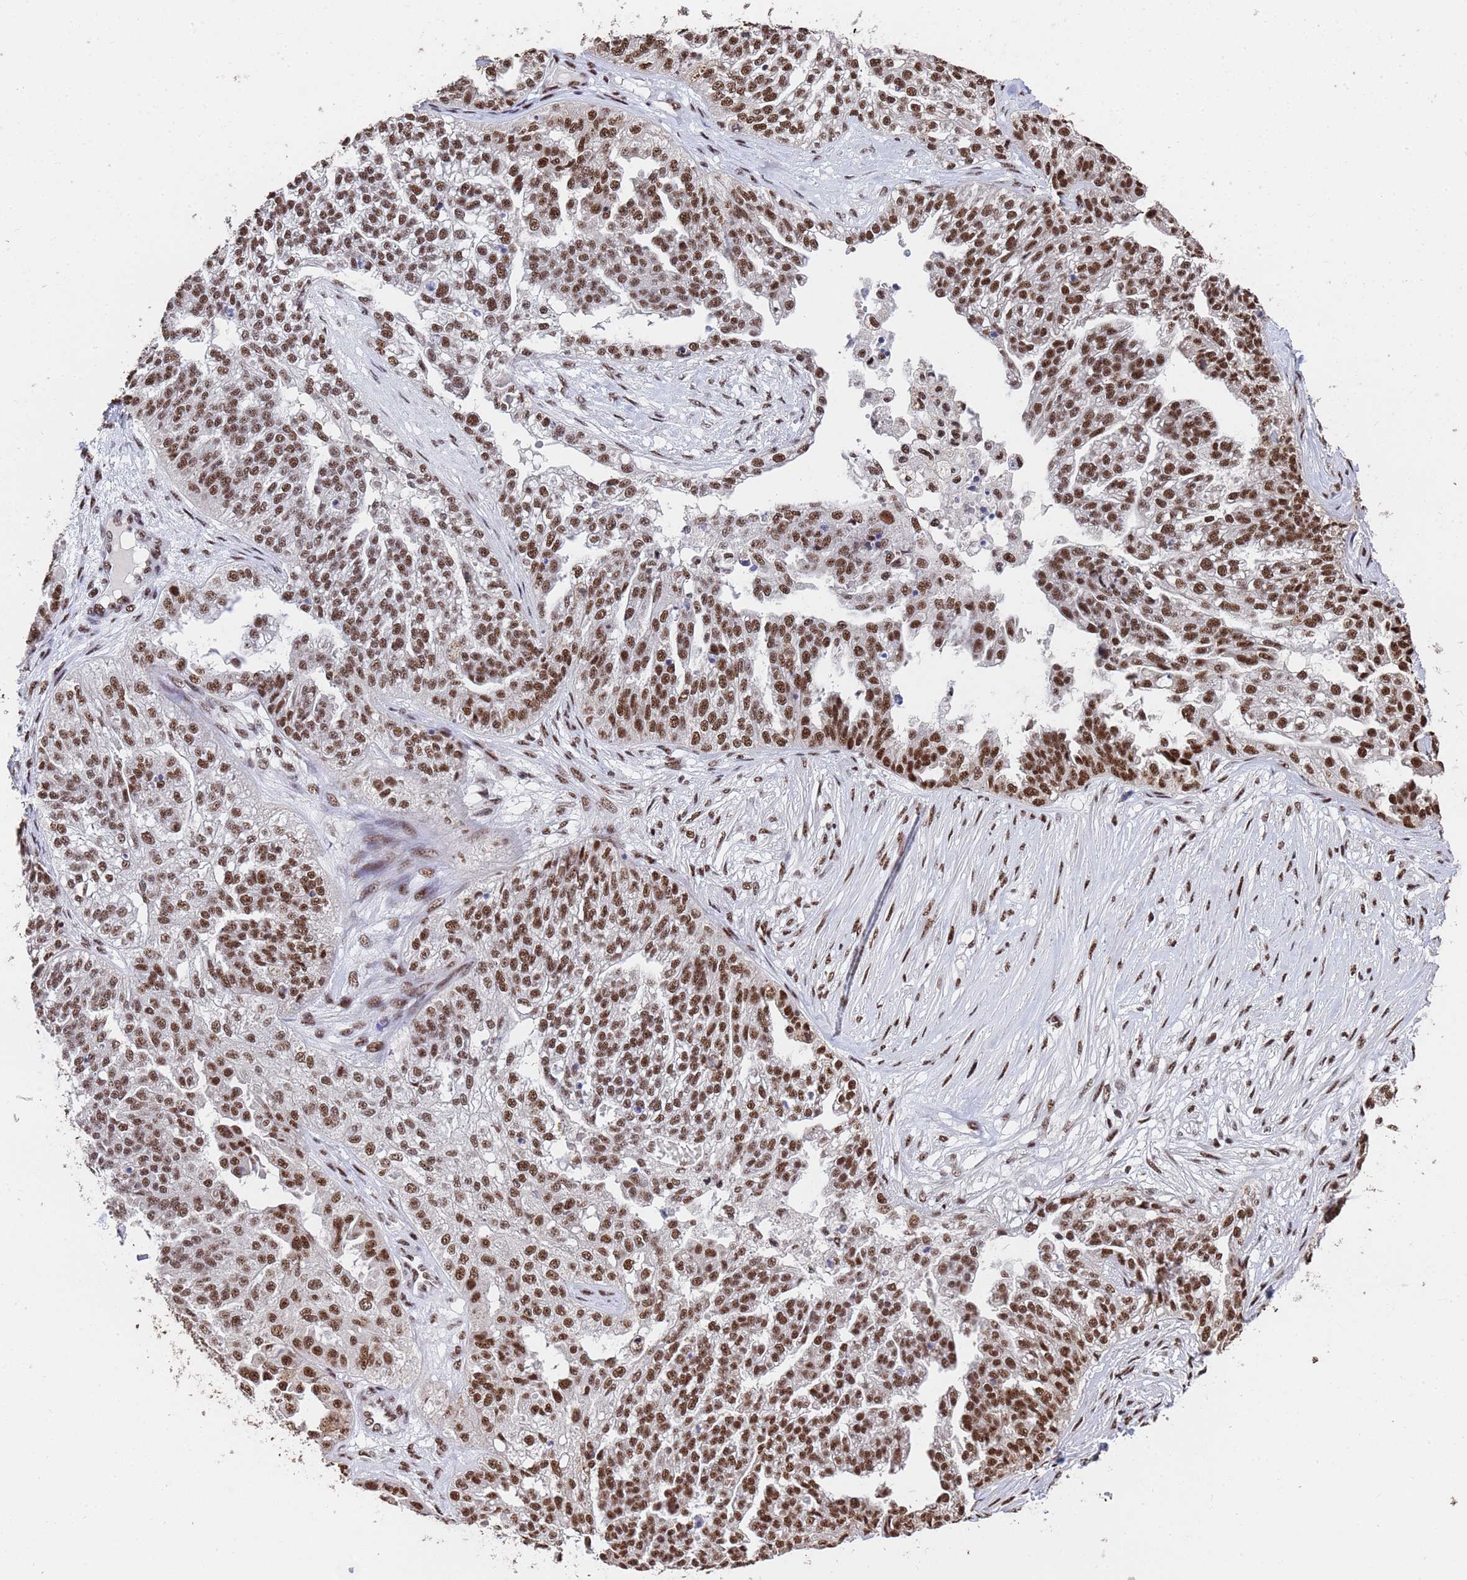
{"staining": {"intensity": "moderate", "quantity": ">75%", "location": "nuclear"}, "tissue": "ovarian cancer", "cell_type": "Tumor cells", "image_type": "cancer", "snomed": [{"axis": "morphology", "description": "Cystadenocarcinoma, serous, NOS"}, {"axis": "topography", "description": "Ovary"}], "caption": "Immunohistochemical staining of human ovarian cancer reveals moderate nuclear protein positivity in about >75% of tumor cells.", "gene": "SF3B2", "patient": {"sex": "female", "age": 58}}